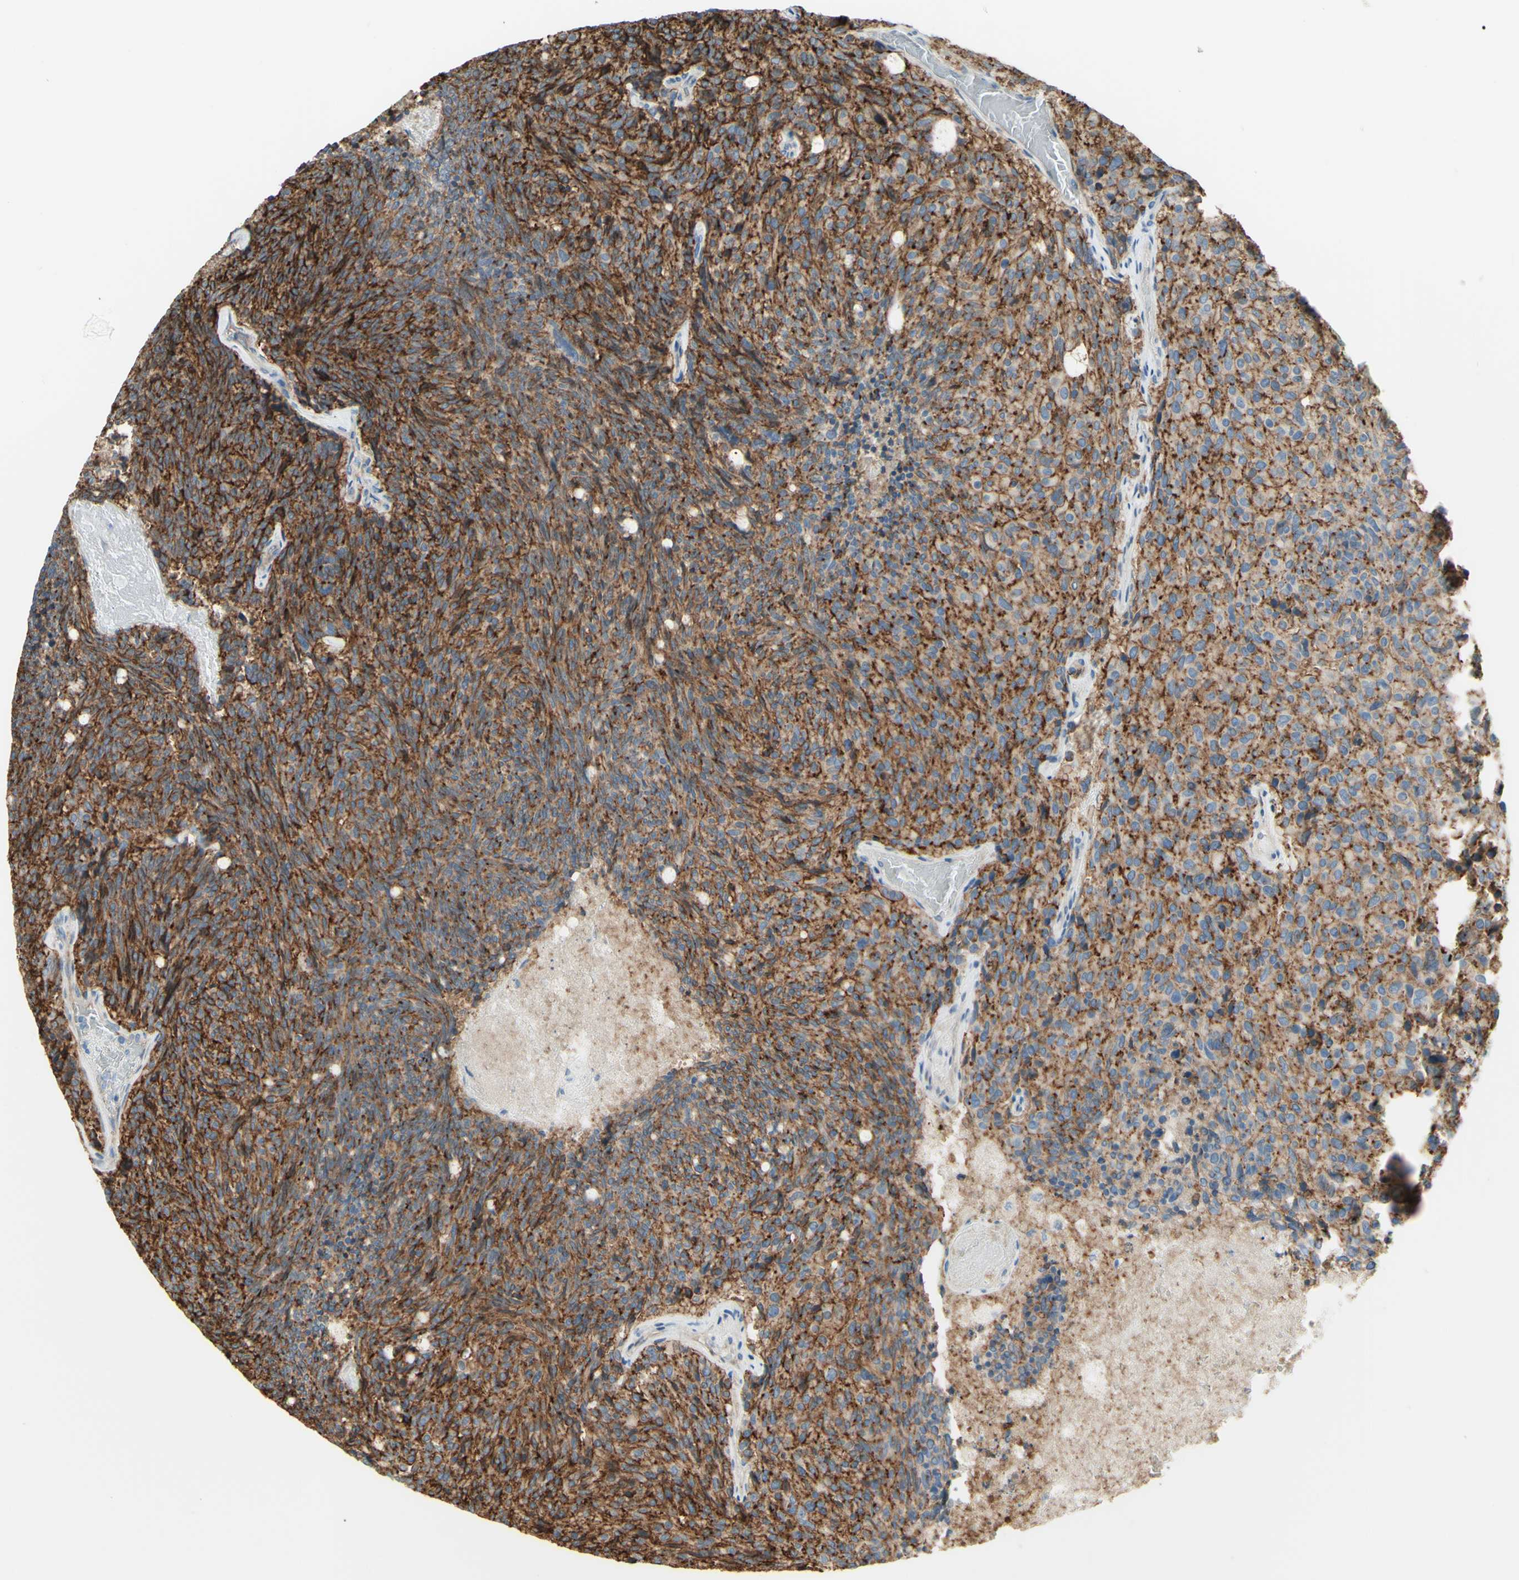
{"staining": {"intensity": "strong", "quantity": ">75%", "location": "cytoplasmic/membranous"}, "tissue": "carcinoid", "cell_type": "Tumor cells", "image_type": "cancer", "snomed": [{"axis": "morphology", "description": "Carcinoid, malignant, NOS"}, {"axis": "topography", "description": "Pancreas"}], "caption": "Carcinoid (malignant) stained for a protein reveals strong cytoplasmic/membranous positivity in tumor cells.", "gene": "RNF149", "patient": {"sex": "female", "age": 54}}